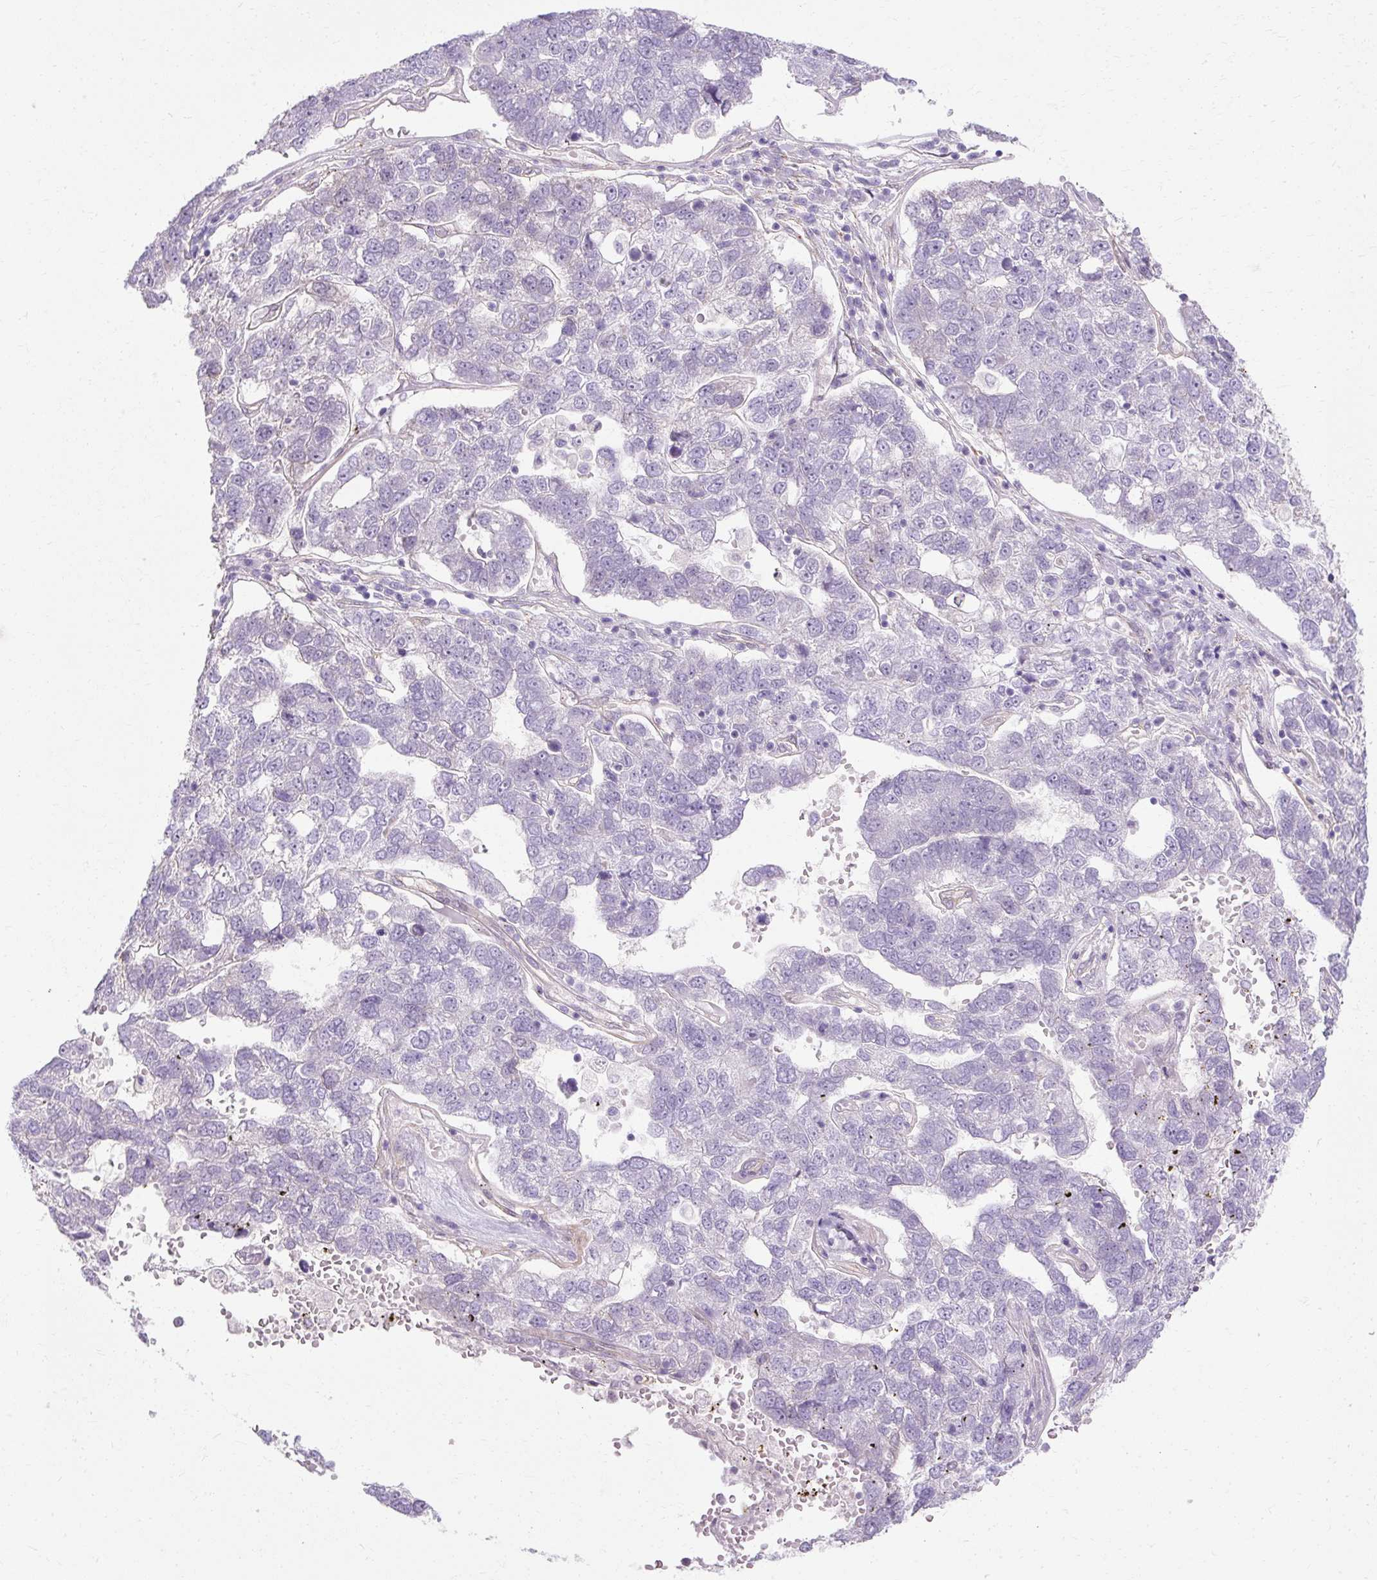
{"staining": {"intensity": "negative", "quantity": "none", "location": "none"}, "tissue": "pancreatic cancer", "cell_type": "Tumor cells", "image_type": "cancer", "snomed": [{"axis": "morphology", "description": "Adenocarcinoma, NOS"}, {"axis": "topography", "description": "Pancreas"}], "caption": "DAB immunohistochemical staining of adenocarcinoma (pancreatic) exhibits no significant staining in tumor cells.", "gene": "CNN3", "patient": {"sex": "female", "age": 61}}